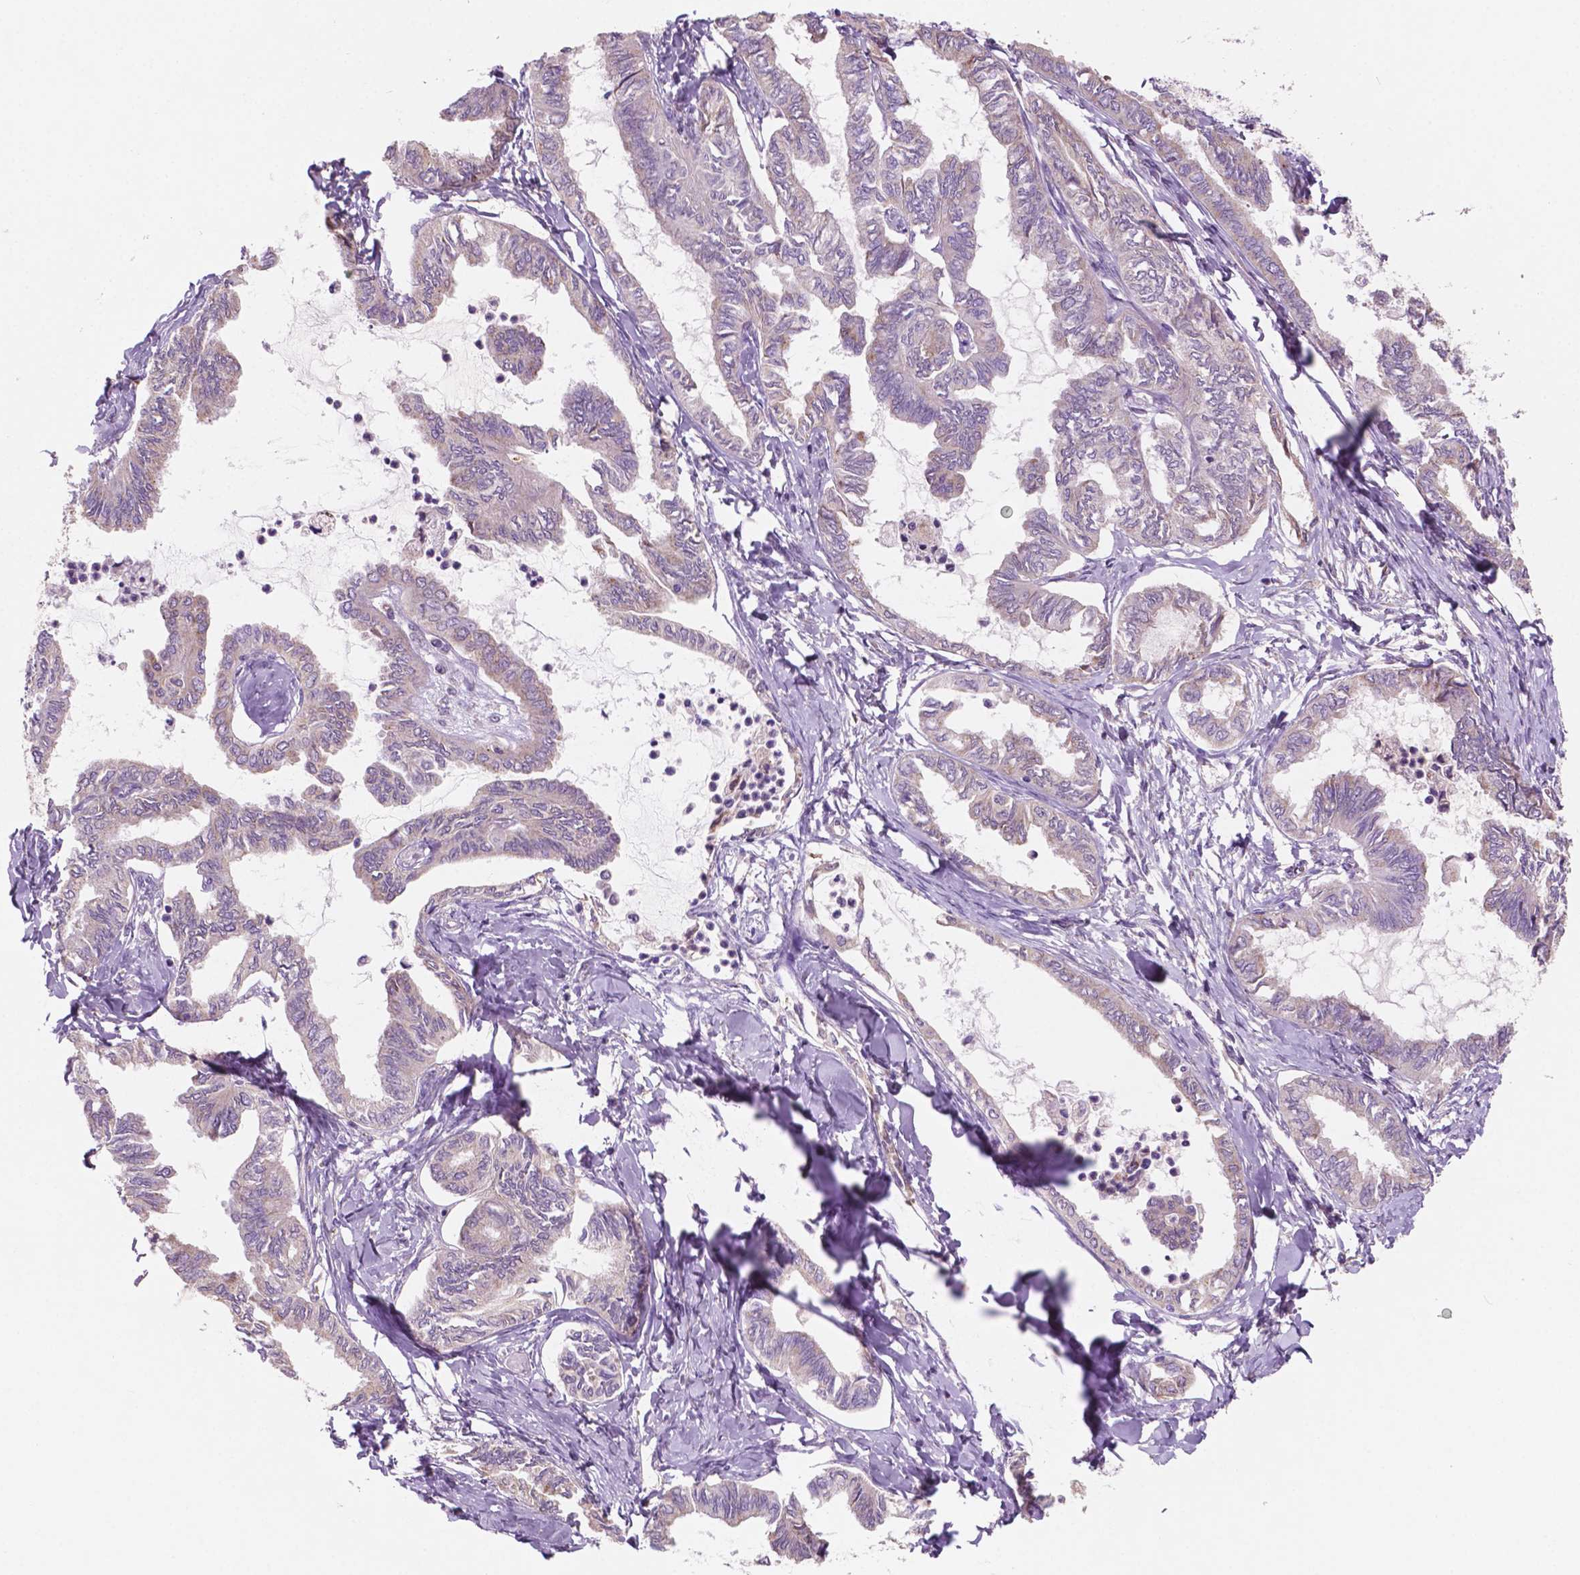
{"staining": {"intensity": "weak", "quantity": "25%-75%", "location": "cytoplasmic/membranous"}, "tissue": "ovarian cancer", "cell_type": "Tumor cells", "image_type": "cancer", "snomed": [{"axis": "morphology", "description": "Carcinoma, endometroid"}, {"axis": "topography", "description": "Ovary"}], "caption": "Ovarian endometroid carcinoma was stained to show a protein in brown. There is low levels of weak cytoplasmic/membranous expression in about 25%-75% of tumor cells.", "gene": "LRP1B", "patient": {"sex": "female", "age": 70}}